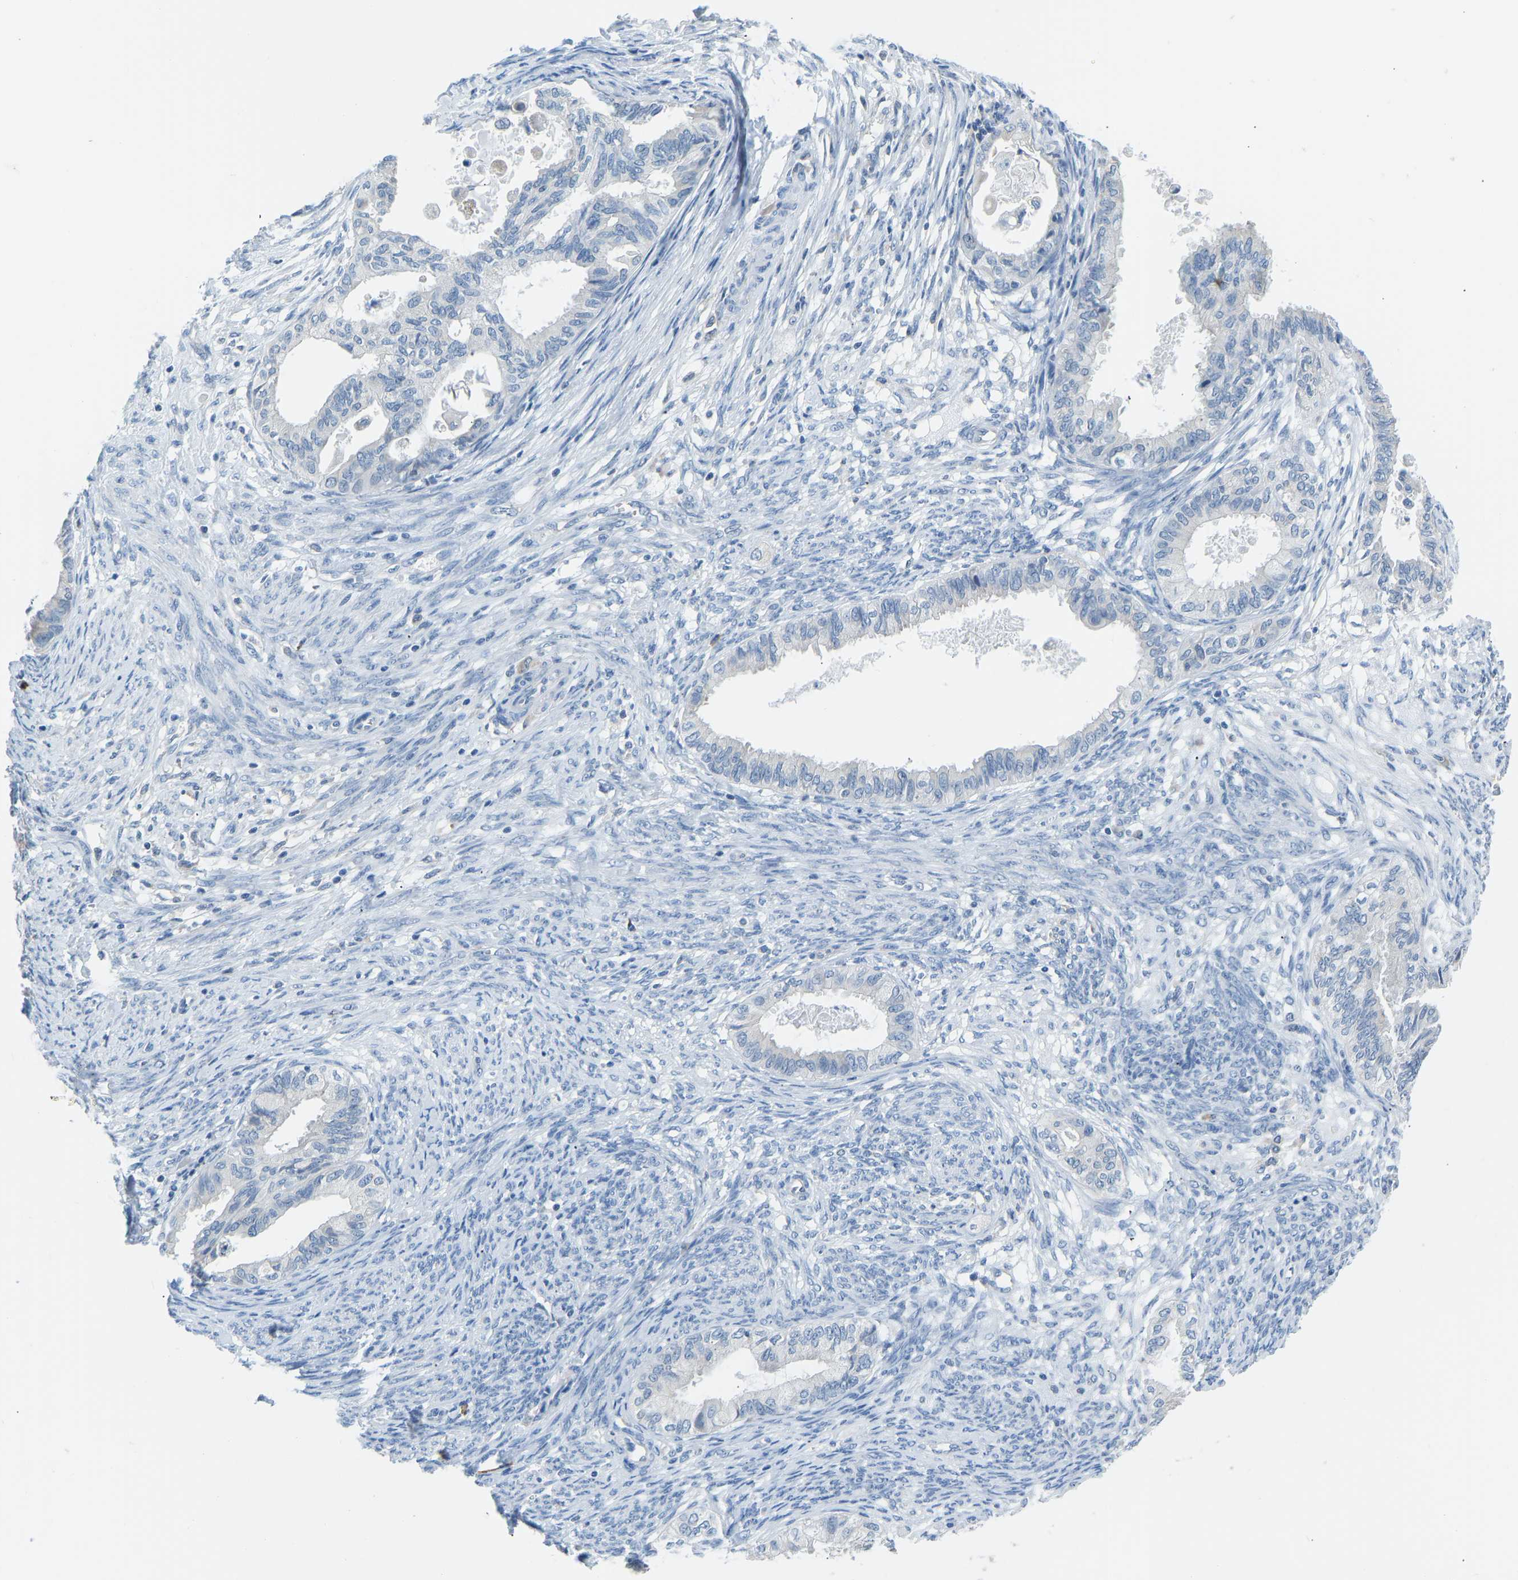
{"staining": {"intensity": "negative", "quantity": "none", "location": "none"}, "tissue": "cervical cancer", "cell_type": "Tumor cells", "image_type": "cancer", "snomed": [{"axis": "morphology", "description": "Normal tissue, NOS"}, {"axis": "morphology", "description": "Adenocarcinoma, NOS"}, {"axis": "topography", "description": "Cervix"}, {"axis": "topography", "description": "Endometrium"}], "caption": "Cervical adenocarcinoma was stained to show a protein in brown. There is no significant expression in tumor cells.", "gene": "VRK1", "patient": {"sex": "female", "age": 86}}